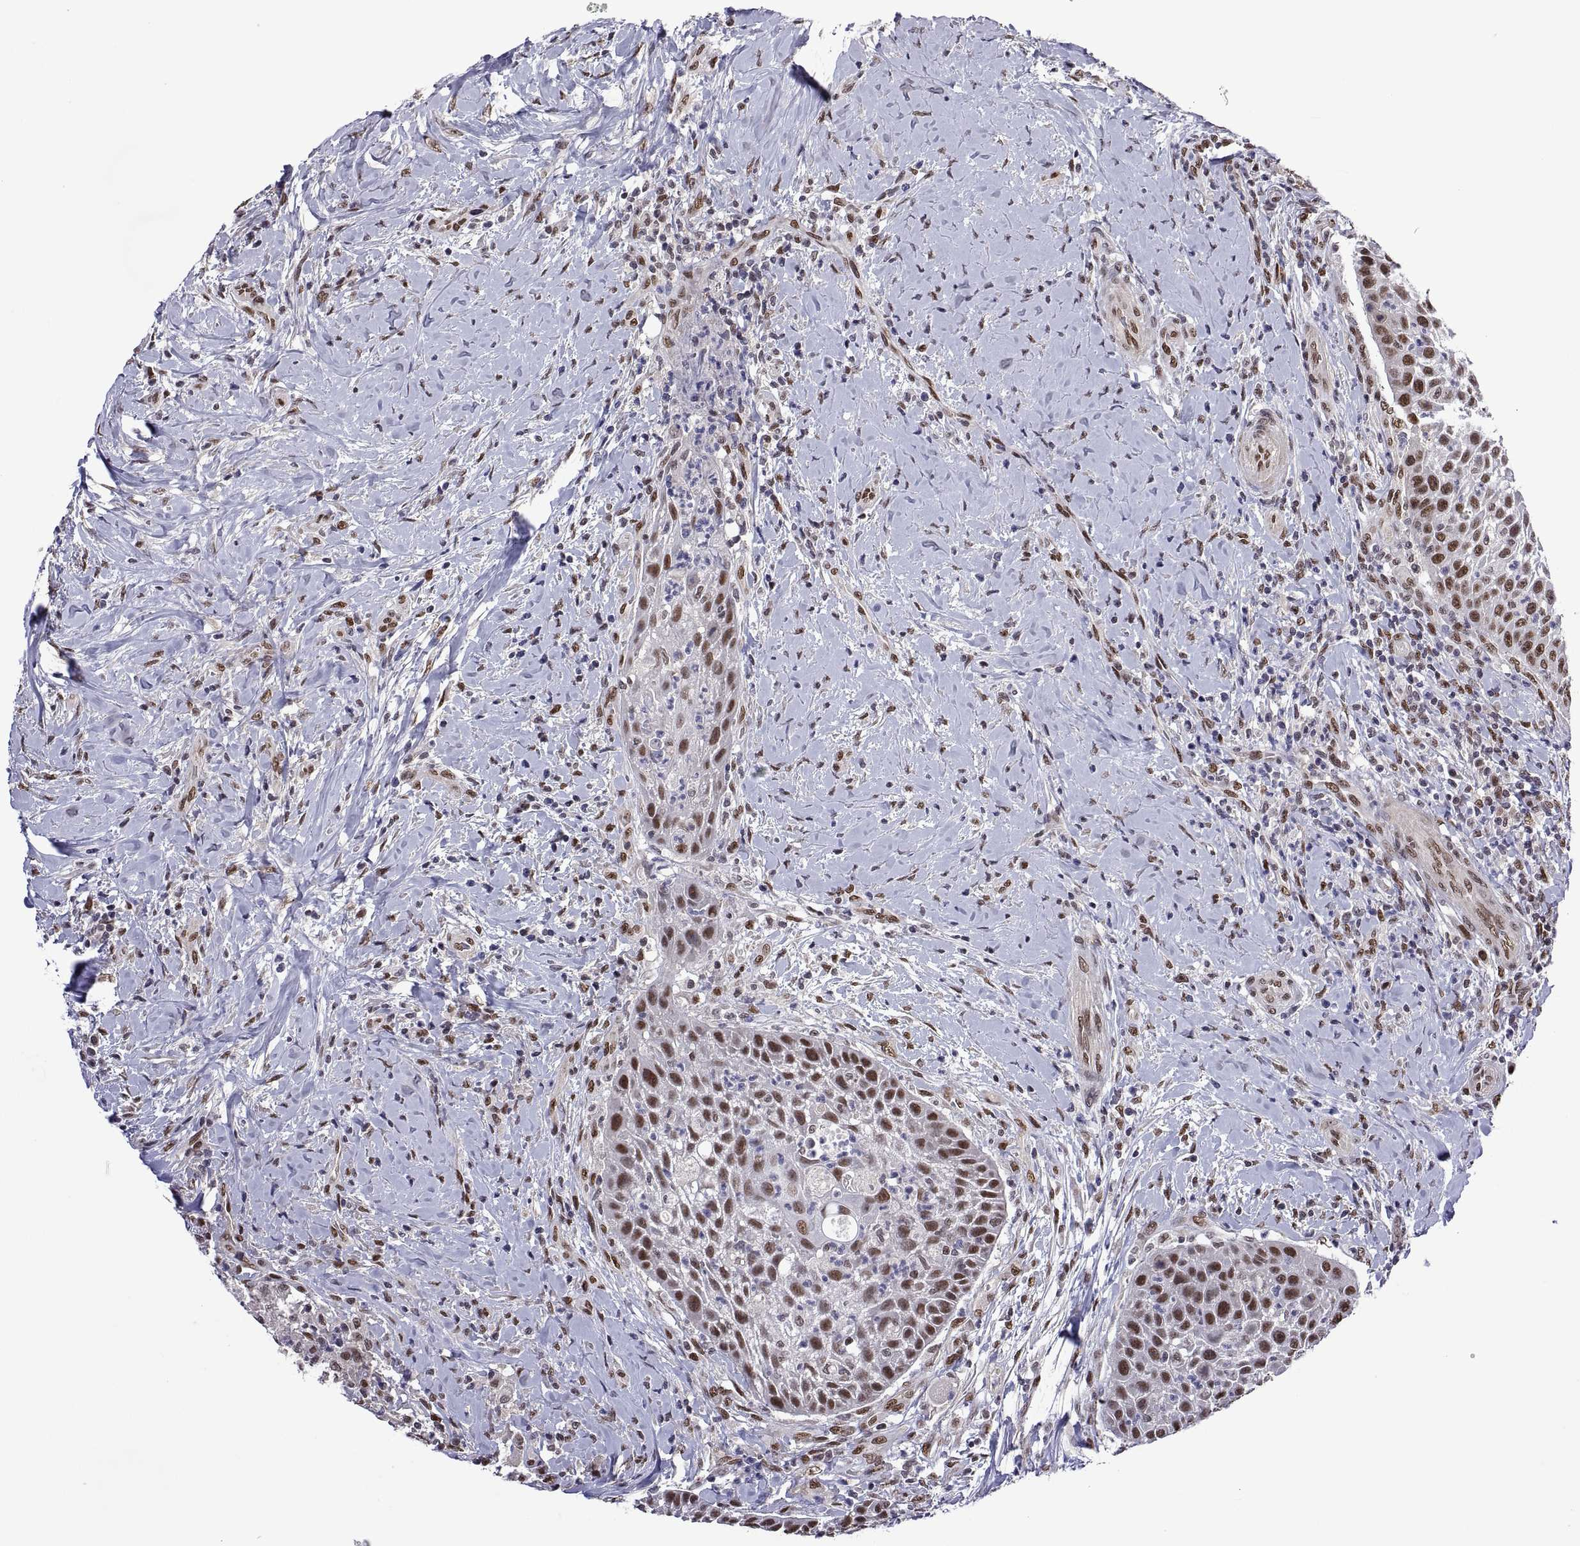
{"staining": {"intensity": "moderate", "quantity": ">75%", "location": "nuclear"}, "tissue": "head and neck cancer", "cell_type": "Tumor cells", "image_type": "cancer", "snomed": [{"axis": "morphology", "description": "Squamous cell carcinoma, NOS"}, {"axis": "topography", "description": "Head-Neck"}], "caption": "Head and neck squamous cell carcinoma stained with immunohistochemistry demonstrates moderate nuclear positivity in about >75% of tumor cells.", "gene": "NR4A1", "patient": {"sex": "male", "age": 69}}